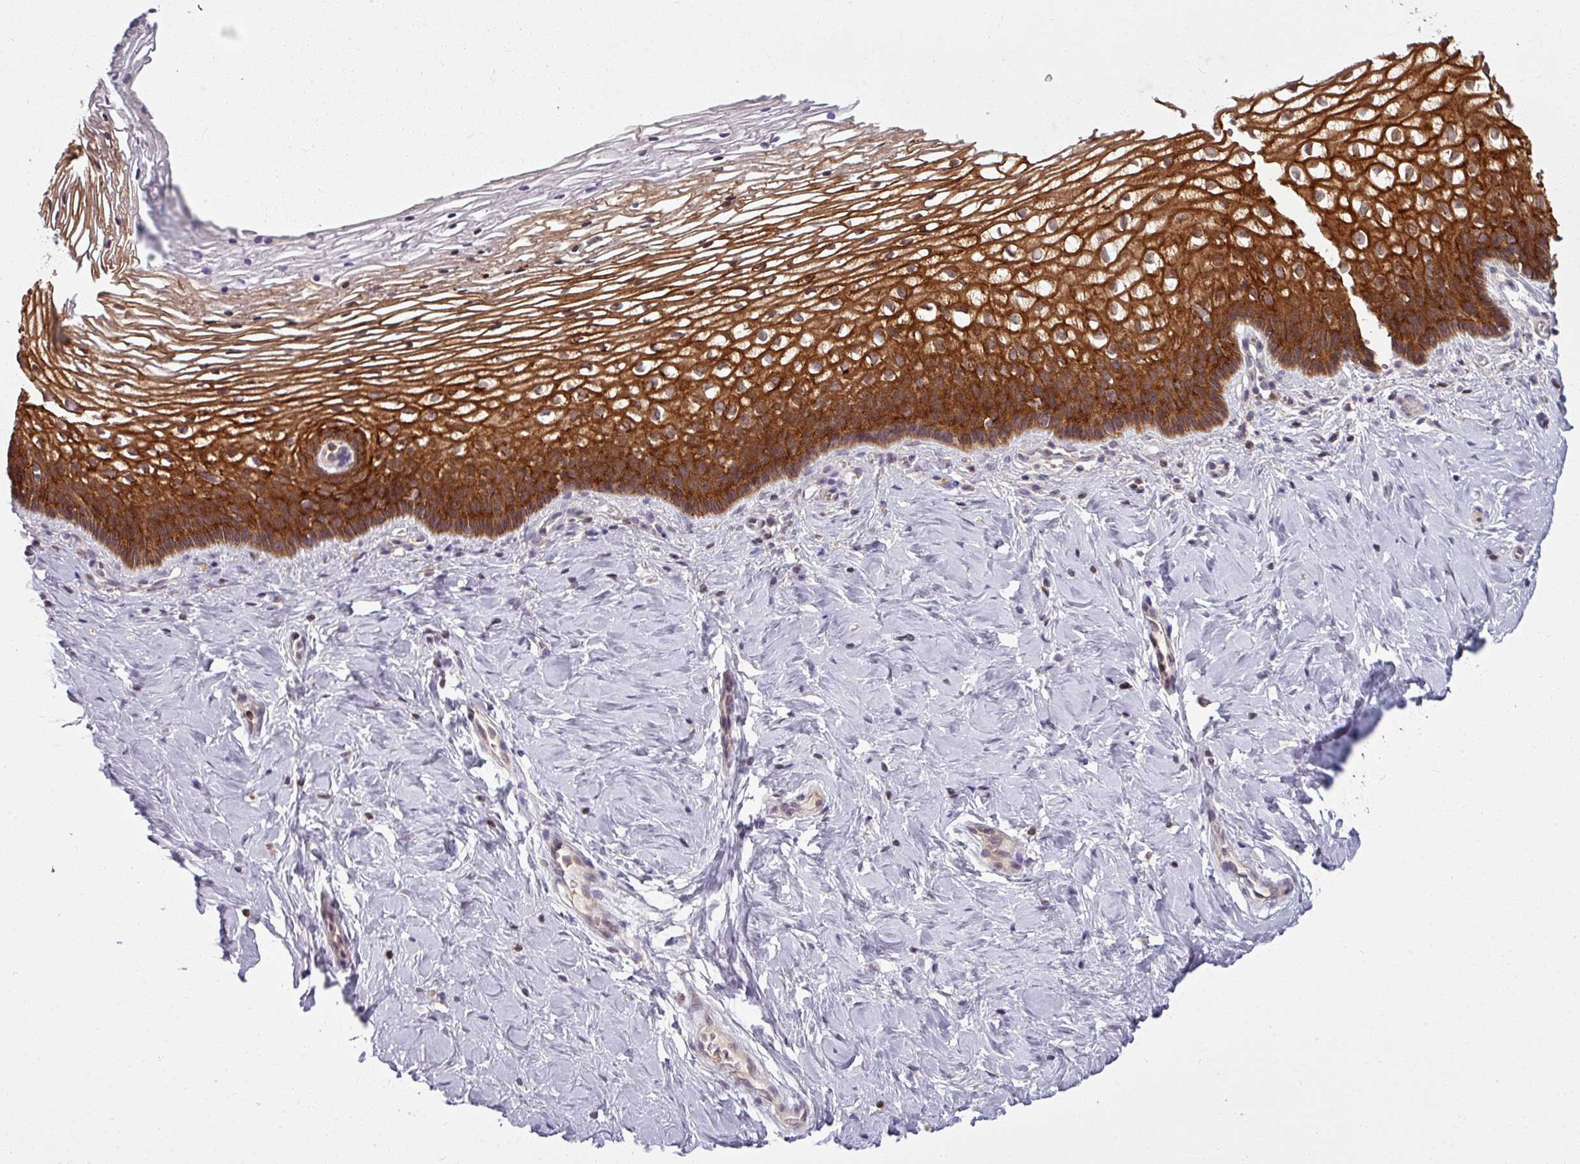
{"staining": {"intensity": "moderate", "quantity": "25%-75%", "location": "cytoplasmic/membranous,nuclear"}, "tissue": "cervix", "cell_type": "Glandular cells", "image_type": "normal", "snomed": [{"axis": "morphology", "description": "Normal tissue, NOS"}, {"axis": "topography", "description": "Cervix"}], "caption": "A medium amount of moderate cytoplasmic/membranous,nuclear staining is appreciated in about 25%-75% of glandular cells in benign cervix.", "gene": "TUSC3", "patient": {"sex": "female", "age": 36}}